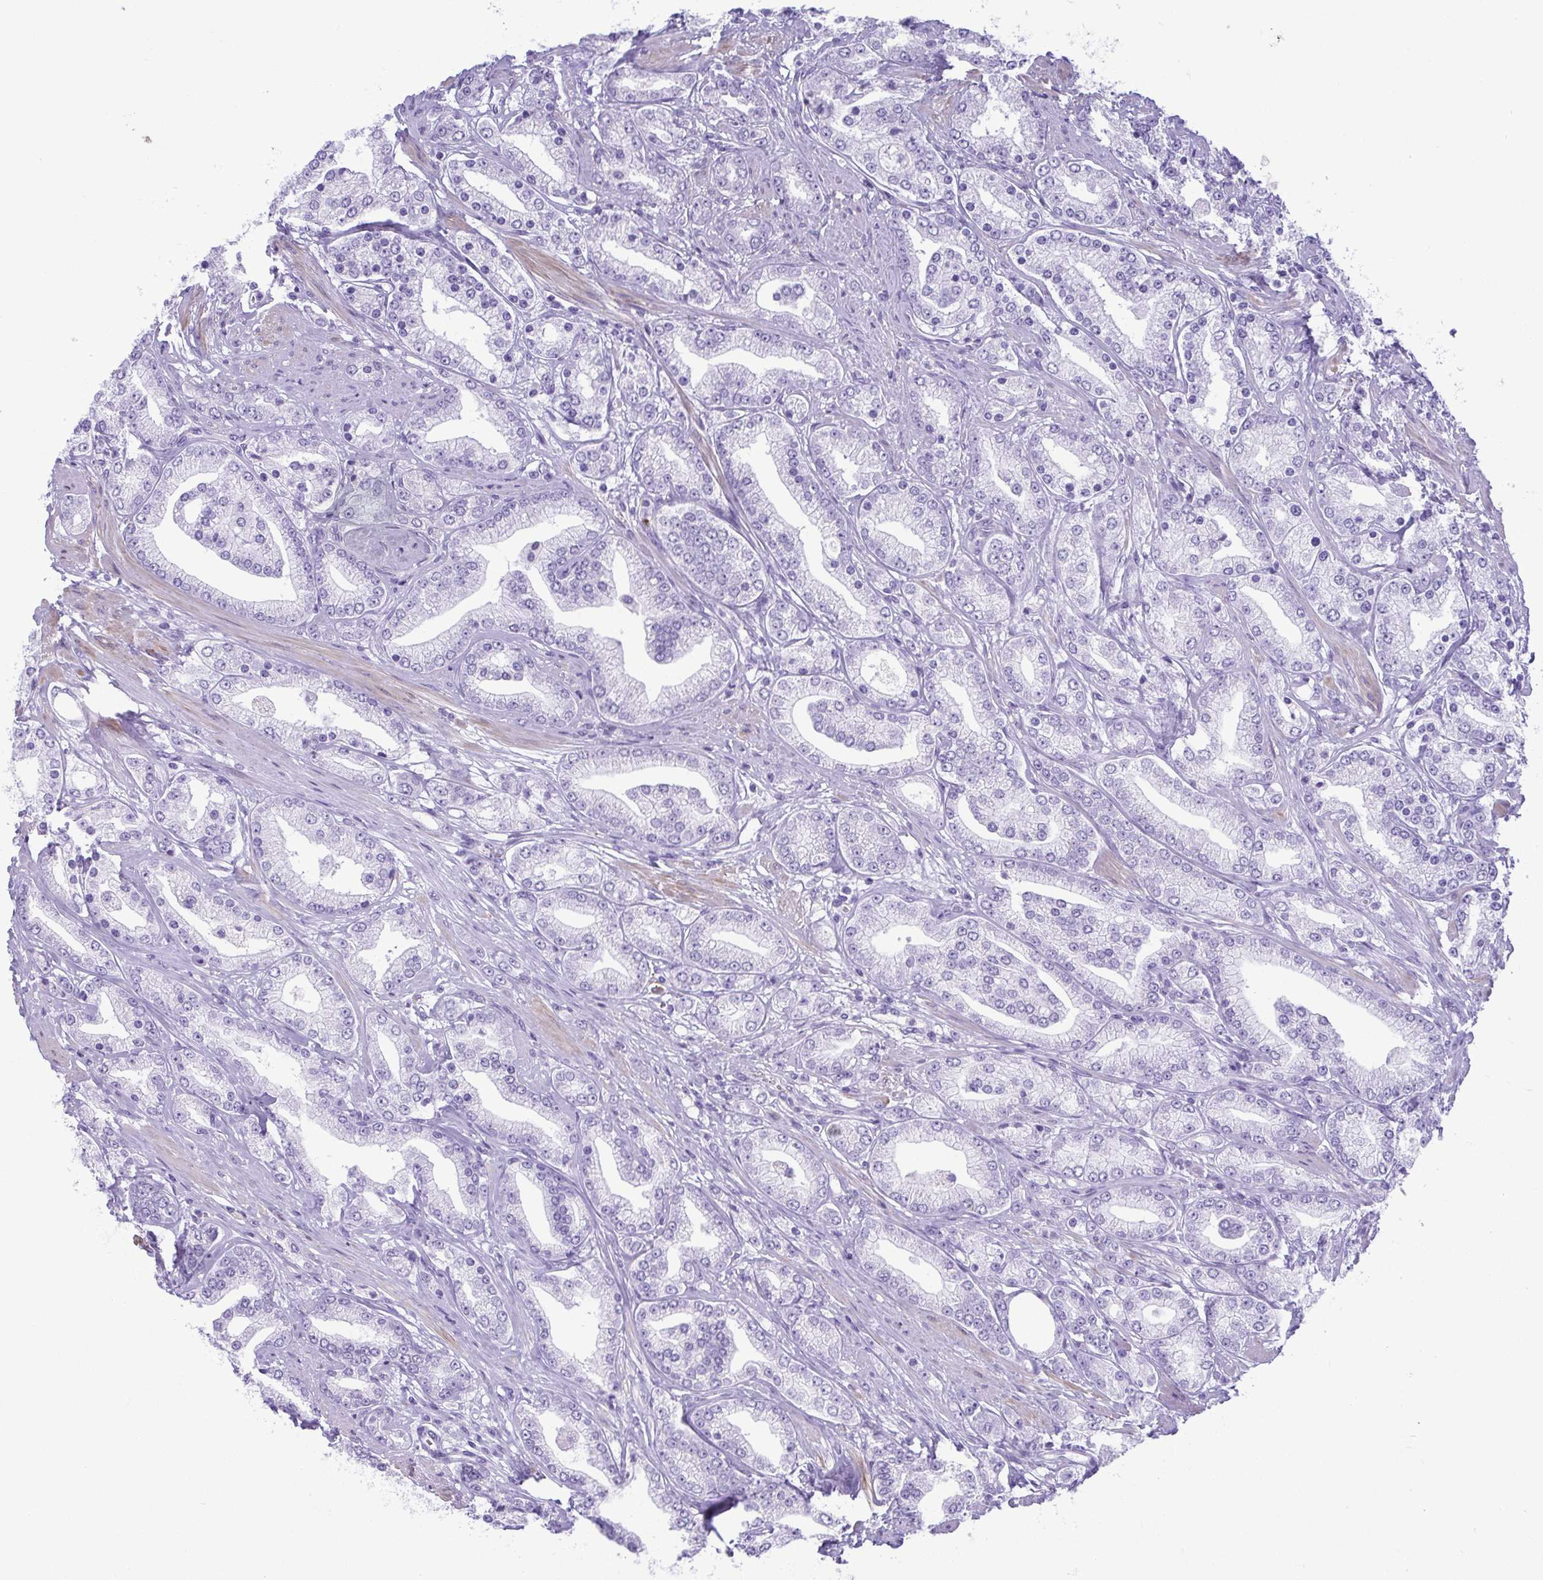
{"staining": {"intensity": "negative", "quantity": "none", "location": "none"}, "tissue": "prostate cancer", "cell_type": "Tumor cells", "image_type": "cancer", "snomed": [{"axis": "morphology", "description": "Adenocarcinoma, High grade"}, {"axis": "topography", "description": "Prostate"}], "caption": "An image of human prostate adenocarcinoma (high-grade) is negative for staining in tumor cells.", "gene": "TCEAL3", "patient": {"sex": "male", "age": 67}}